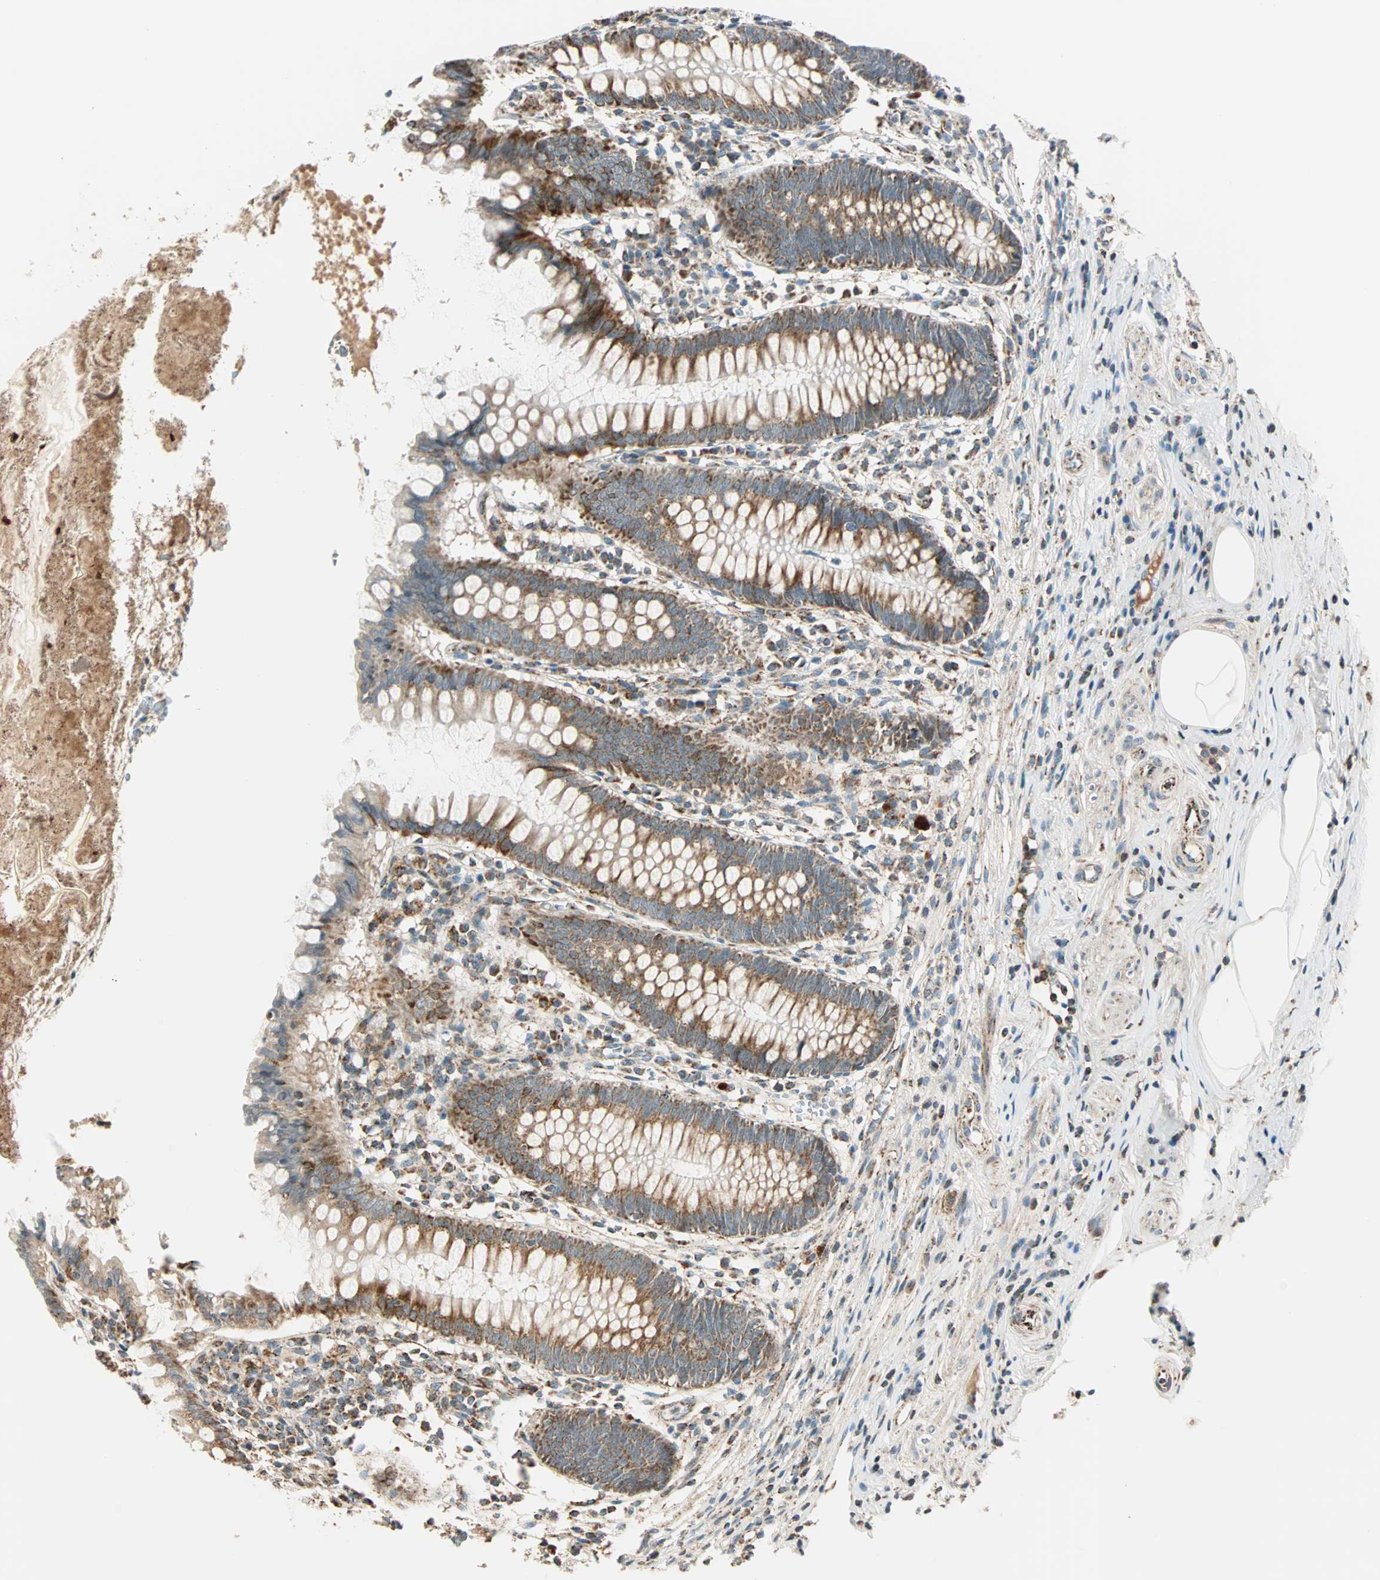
{"staining": {"intensity": "moderate", "quantity": "25%-75%", "location": "cytoplasmic/membranous"}, "tissue": "appendix", "cell_type": "Glandular cells", "image_type": "normal", "snomed": [{"axis": "morphology", "description": "Normal tissue, NOS"}, {"axis": "topography", "description": "Appendix"}], "caption": "This micrograph shows immunohistochemistry staining of normal human appendix, with medium moderate cytoplasmic/membranous expression in approximately 25%-75% of glandular cells.", "gene": "SPRY4", "patient": {"sex": "female", "age": 50}}